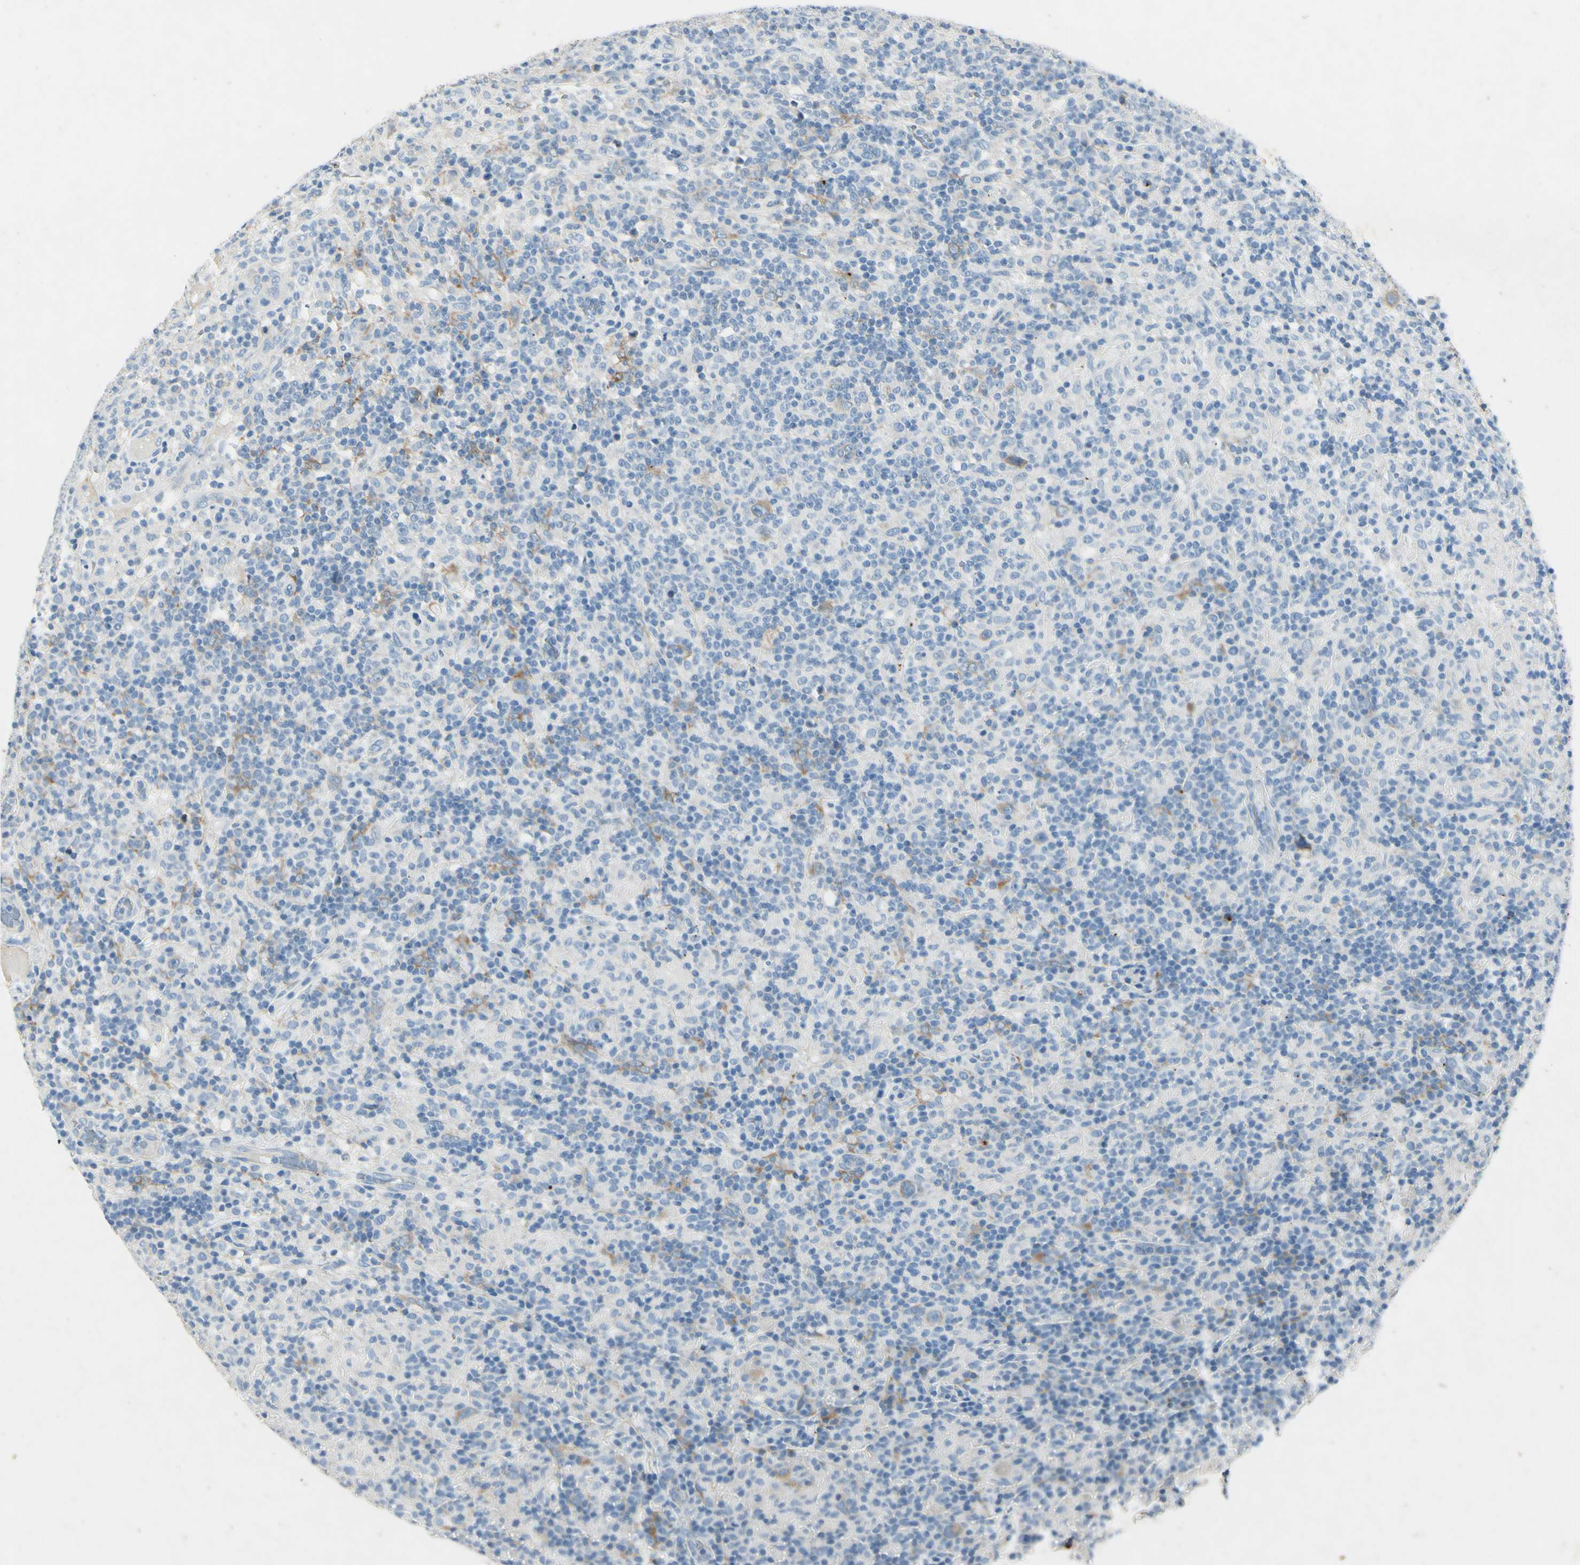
{"staining": {"intensity": "weak", "quantity": "<25%", "location": "cytoplasmic/membranous"}, "tissue": "lymphoma", "cell_type": "Tumor cells", "image_type": "cancer", "snomed": [{"axis": "morphology", "description": "Hodgkin's disease, NOS"}, {"axis": "topography", "description": "Lymph node"}], "caption": "The IHC photomicrograph has no significant positivity in tumor cells of Hodgkin's disease tissue.", "gene": "SNAP91", "patient": {"sex": "male", "age": 70}}